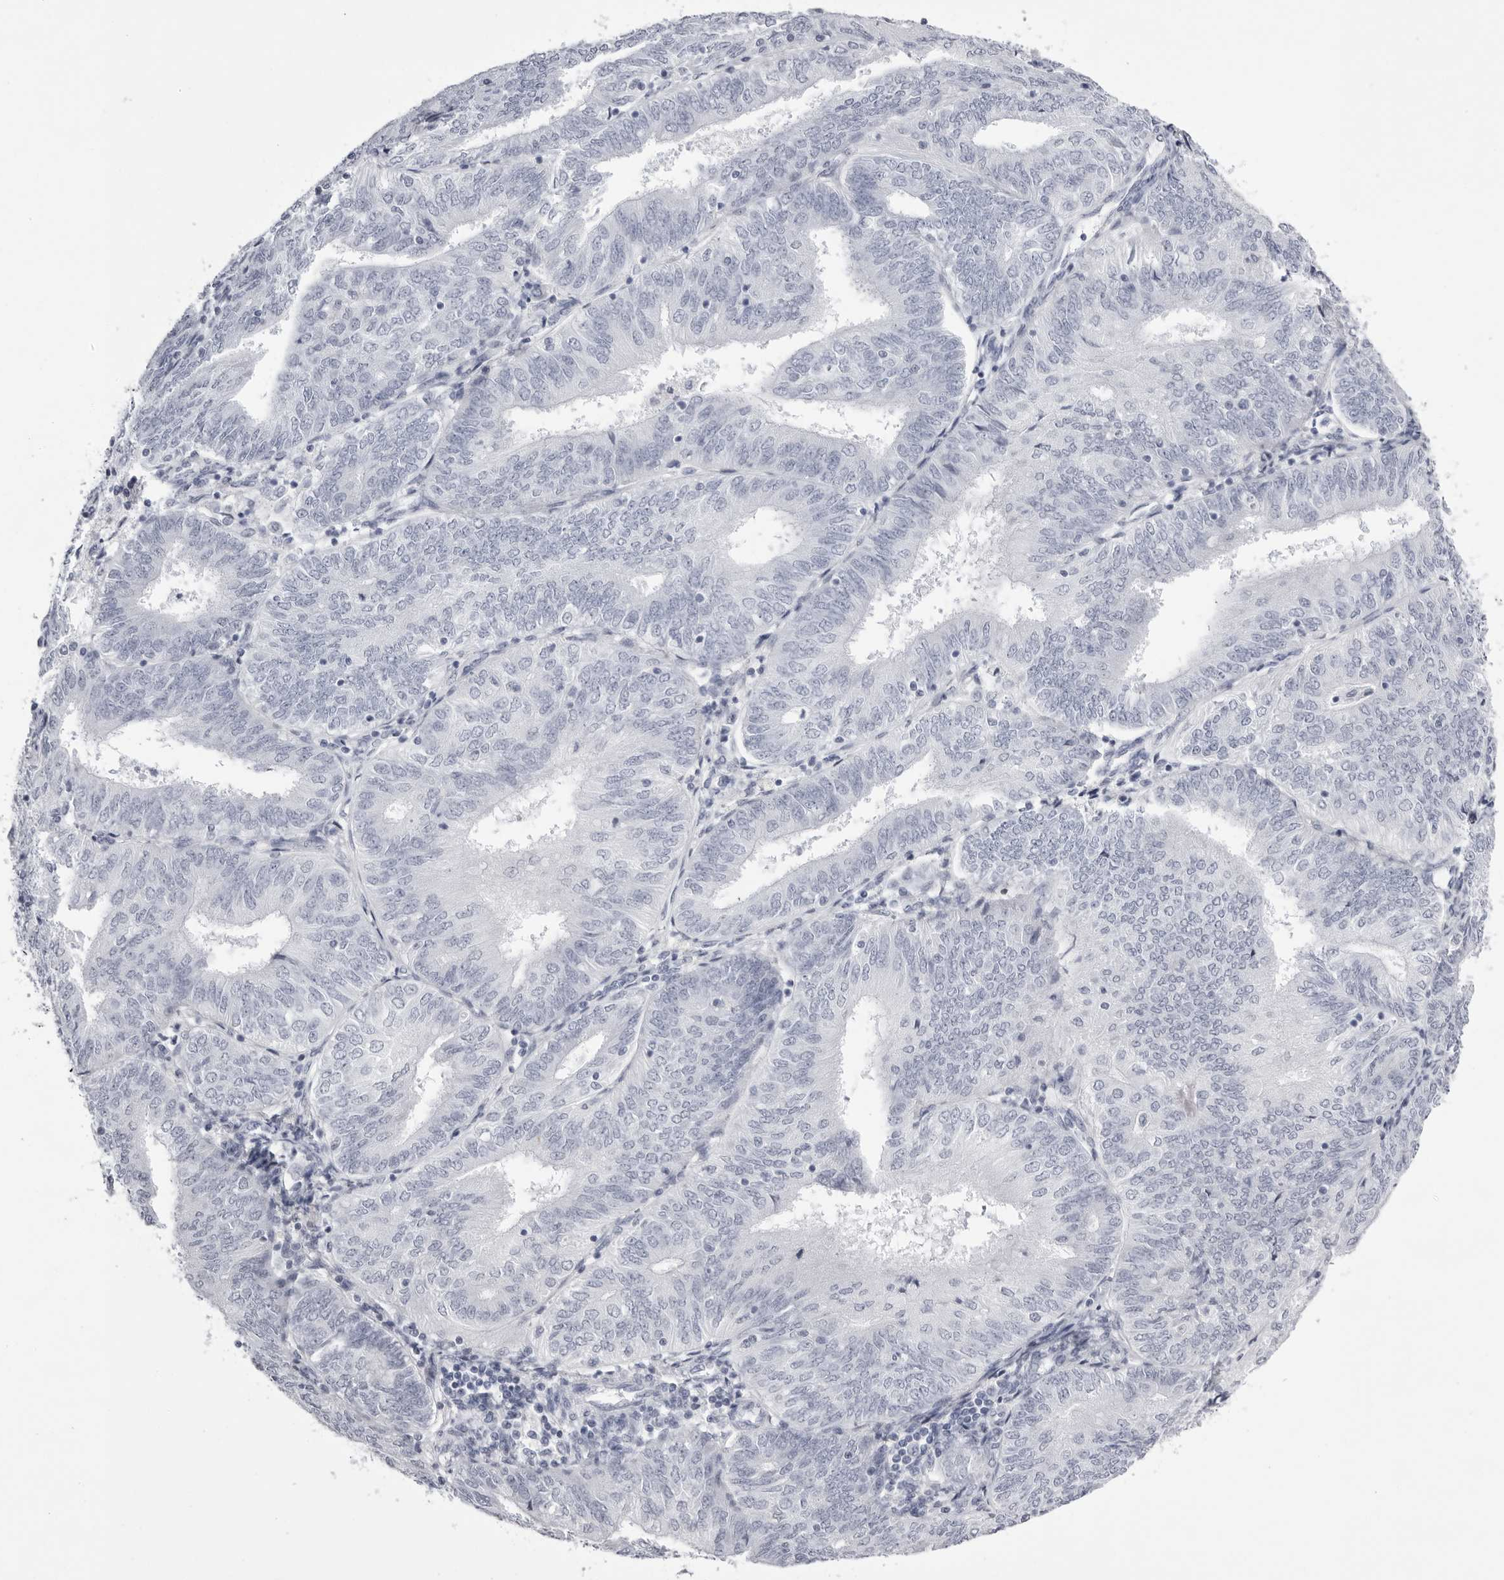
{"staining": {"intensity": "negative", "quantity": "none", "location": "none"}, "tissue": "endometrial cancer", "cell_type": "Tumor cells", "image_type": "cancer", "snomed": [{"axis": "morphology", "description": "Adenocarcinoma, NOS"}, {"axis": "topography", "description": "Endometrium"}], "caption": "Tumor cells are negative for protein expression in human endometrial cancer (adenocarcinoma).", "gene": "TMOD4", "patient": {"sex": "female", "age": 58}}